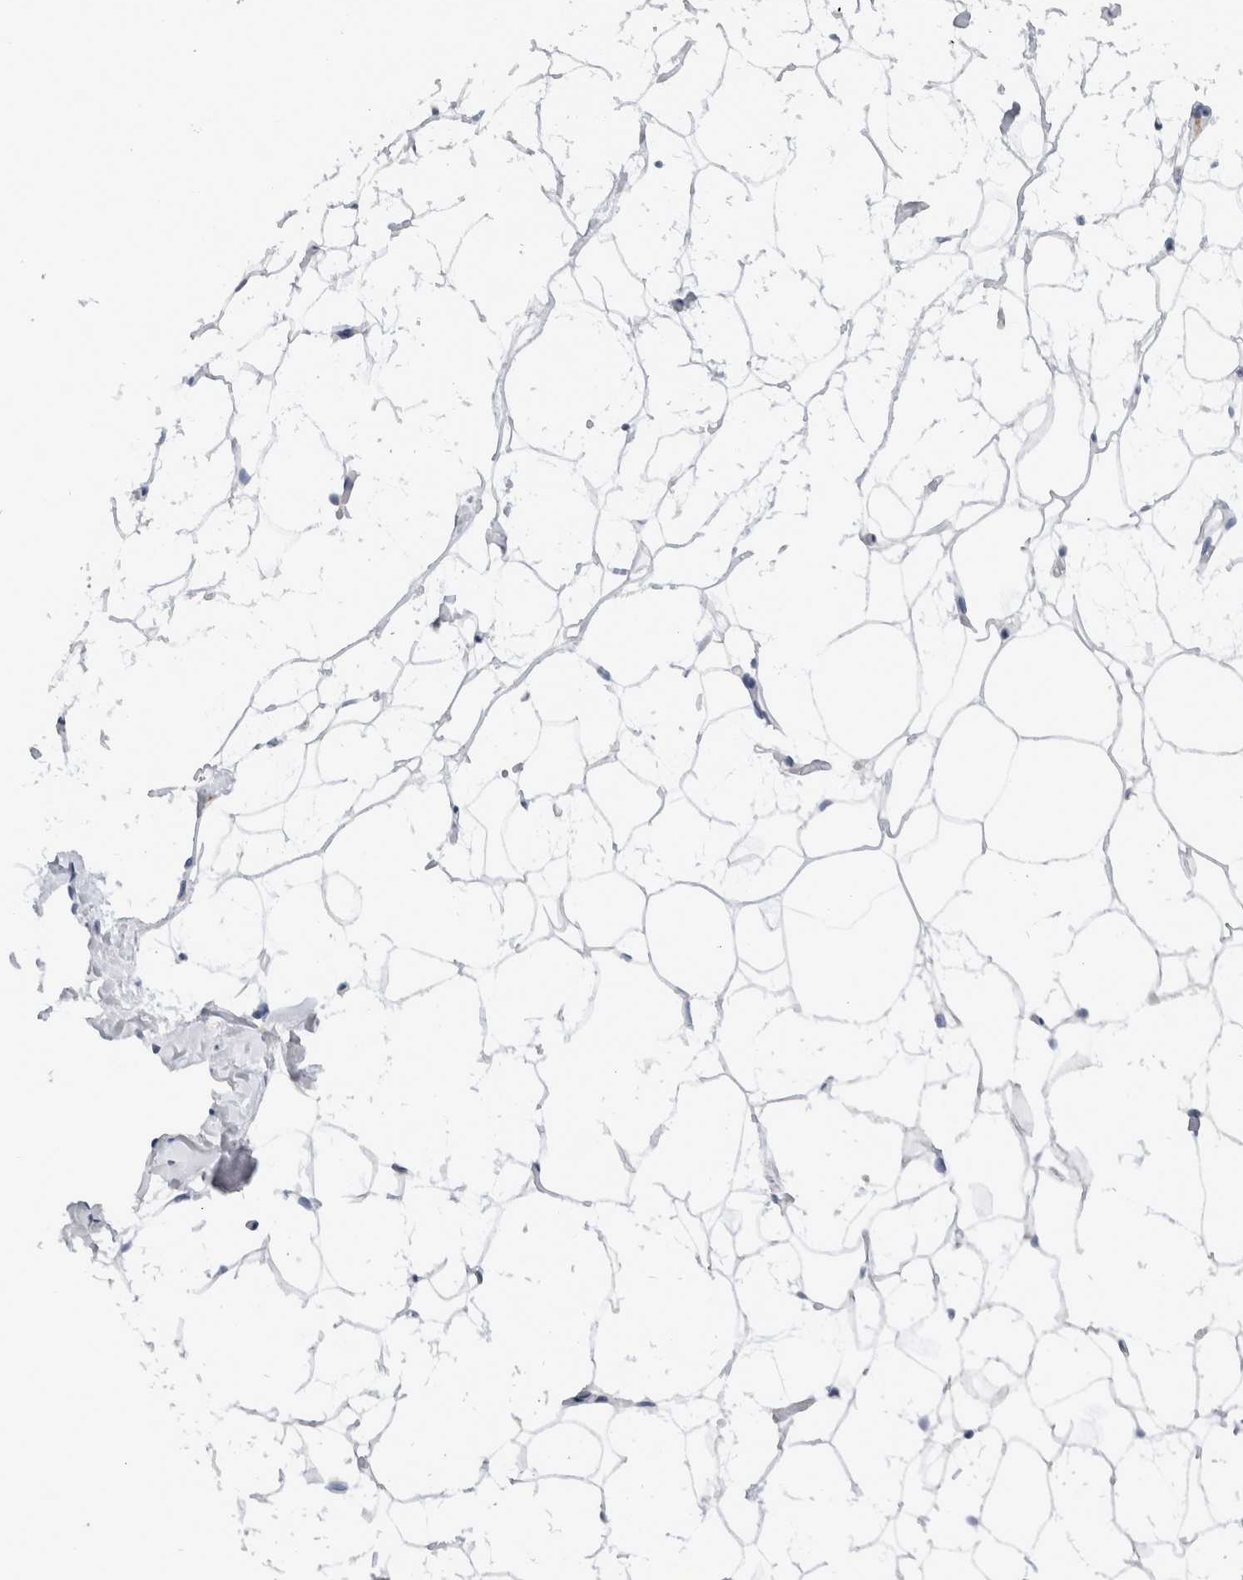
{"staining": {"intensity": "negative", "quantity": "none", "location": "none"}, "tissue": "adipose tissue", "cell_type": "Adipocytes", "image_type": "normal", "snomed": [{"axis": "morphology", "description": "Normal tissue, NOS"}, {"axis": "morphology", "description": "Fibrosis, NOS"}, {"axis": "topography", "description": "Breast"}, {"axis": "topography", "description": "Adipose tissue"}], "caption": "Adipose tissue was stained to show a protein in brown. There is no significant staining in adipocytes. (Immunohistochemistry (ihc), brightfield microscopy, high magnification).", "gene": "CD63", "patient": {"sex": "female", "age": 39}}